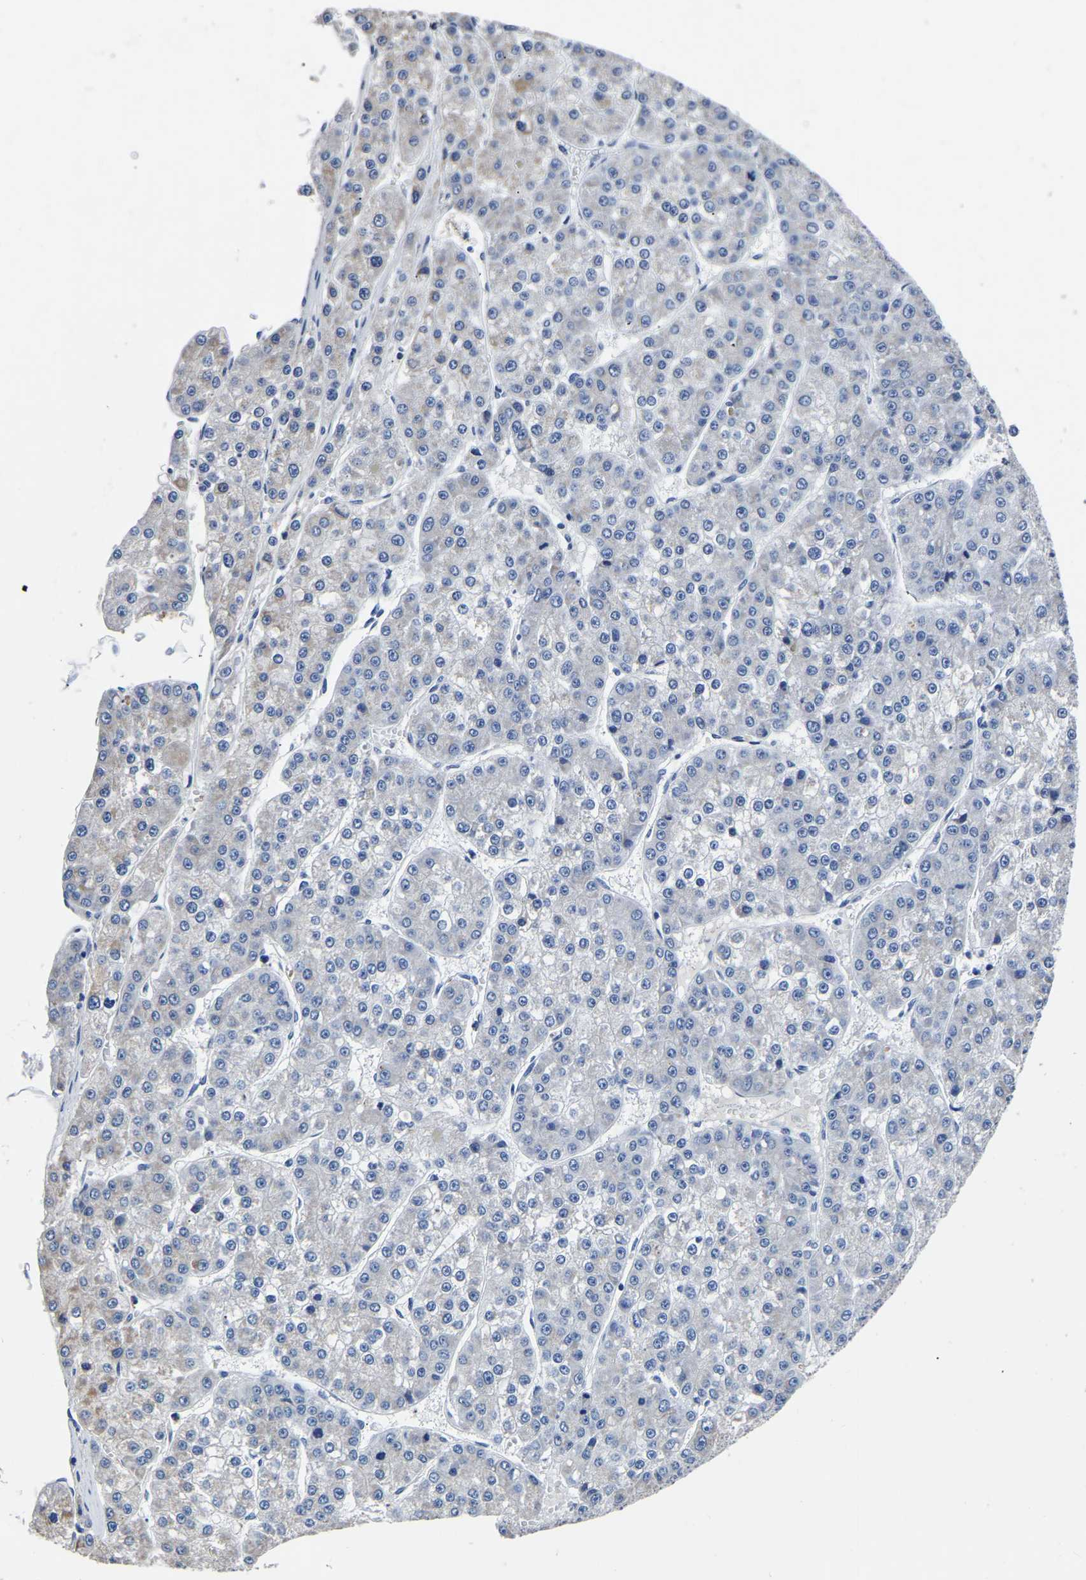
{"staining": {"intensity": "negative", "quantity": "none", "location": "none"}, "tissue": "liver cancer", "cell_type": "Tumor cells", "image_type": "cancer", "snomed": [{"axis": "morphology", "description": "Carcinoma, Hepatocellular, NOS"}, {"axis": "topography", "description": "Liver"}], "caption": "Immunohistochemical staining of liver cancer shows no significant staining in tumor cells.", "gene": "FGD5", "patient": {"sex": "female", "age": 73}}